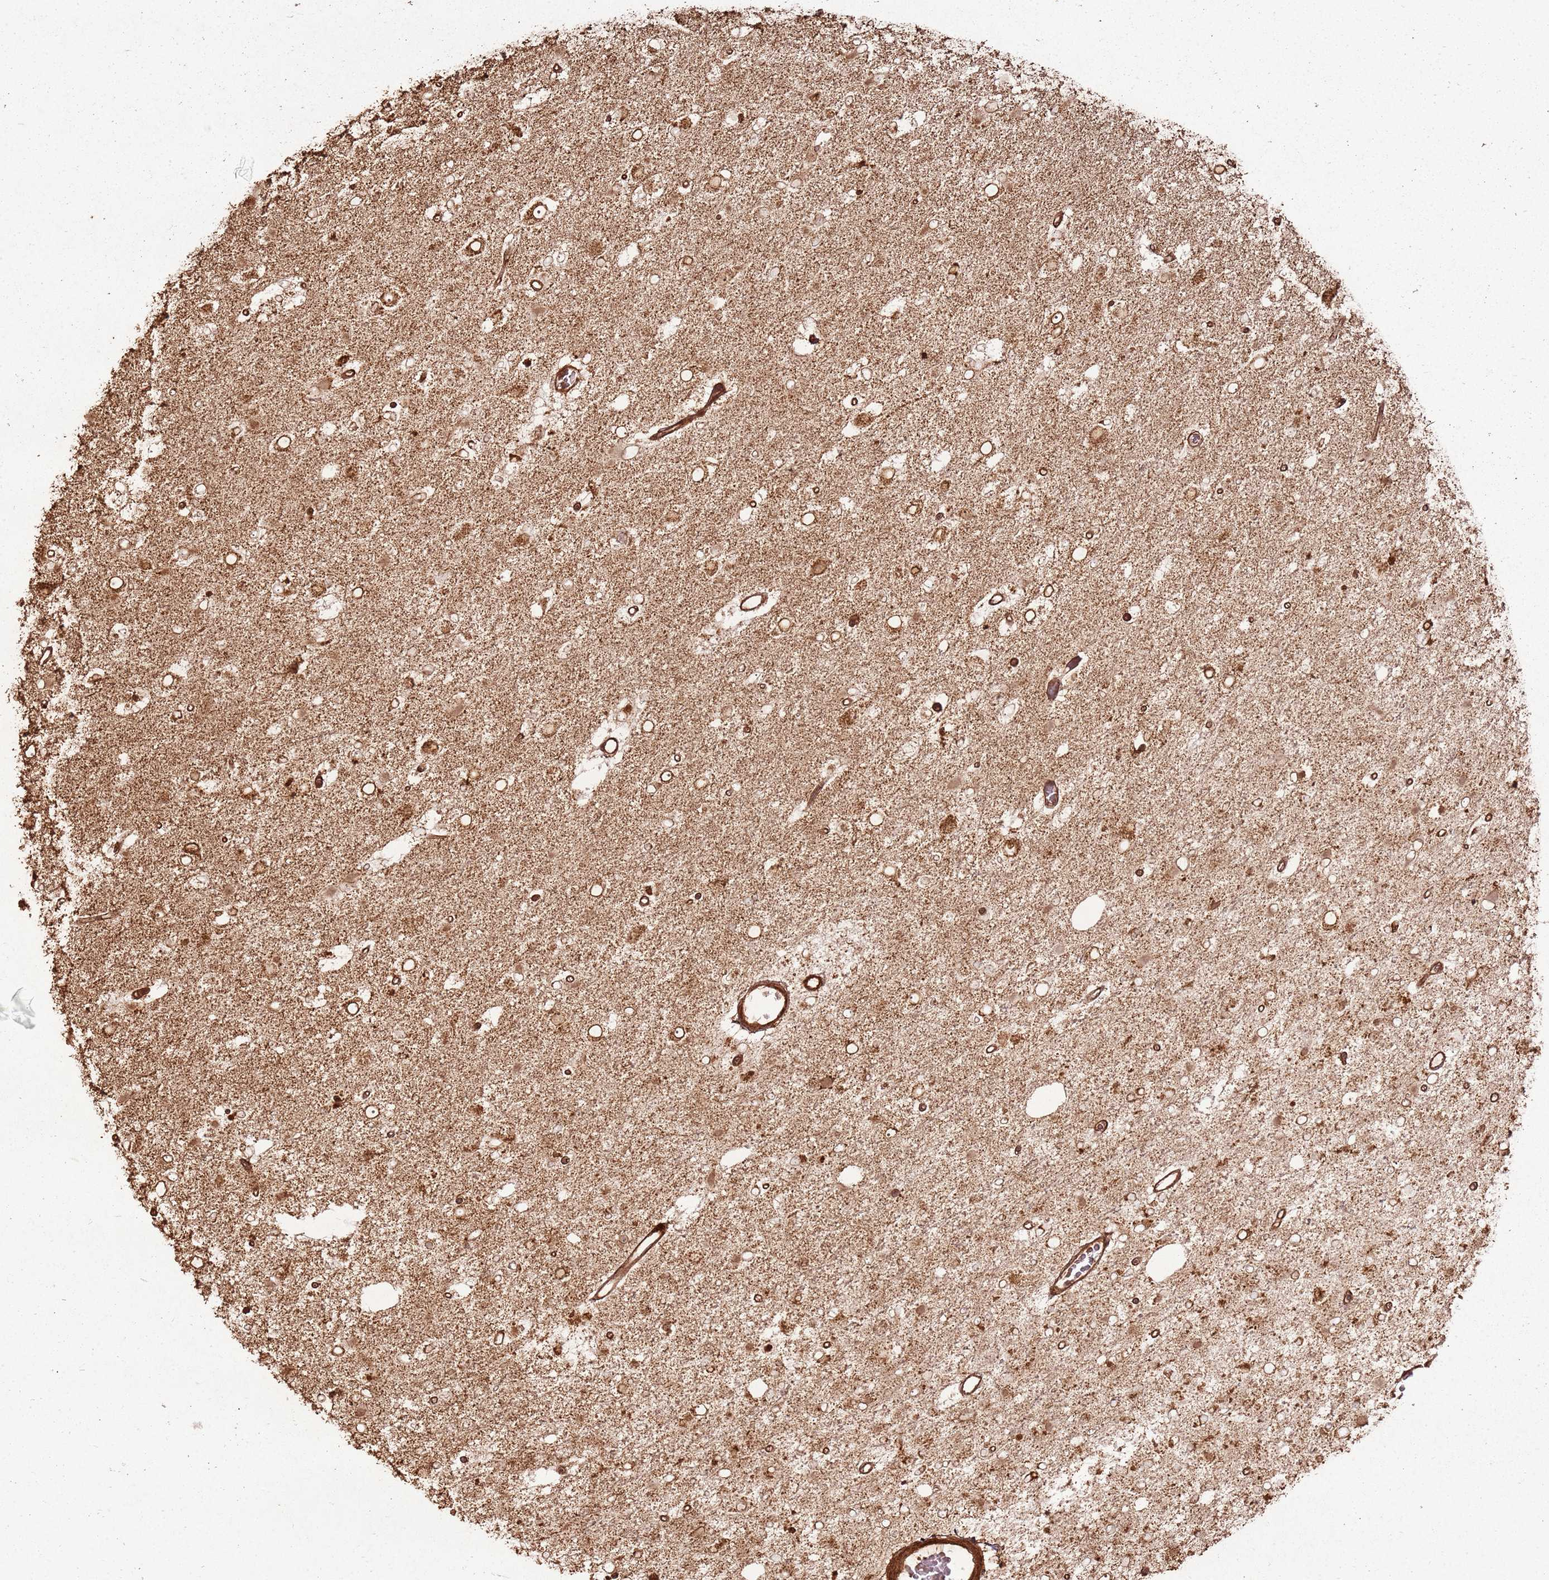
{"staining": {"intensity": "moderate", "quantity": ">75%", "location": "cytoplasmic/membranous"}, "tissue": "glioma", "cell_type": "Tumor cells", "image_type": "cancer", "snomed": [{"axis": "morphology", "description": "Glioma, malignant, High grade"}, {"axis": "topography", "description": "Brain"}], "caption": "High-power microscopy captured an IHC photomicrograph of malignant high-grade glioma, revealing moderate cytoplasmic/membranous expression in about >75% of tumor cells.", "gene": "MRPS6", "patient": {"sex": "male", "age": 53}}